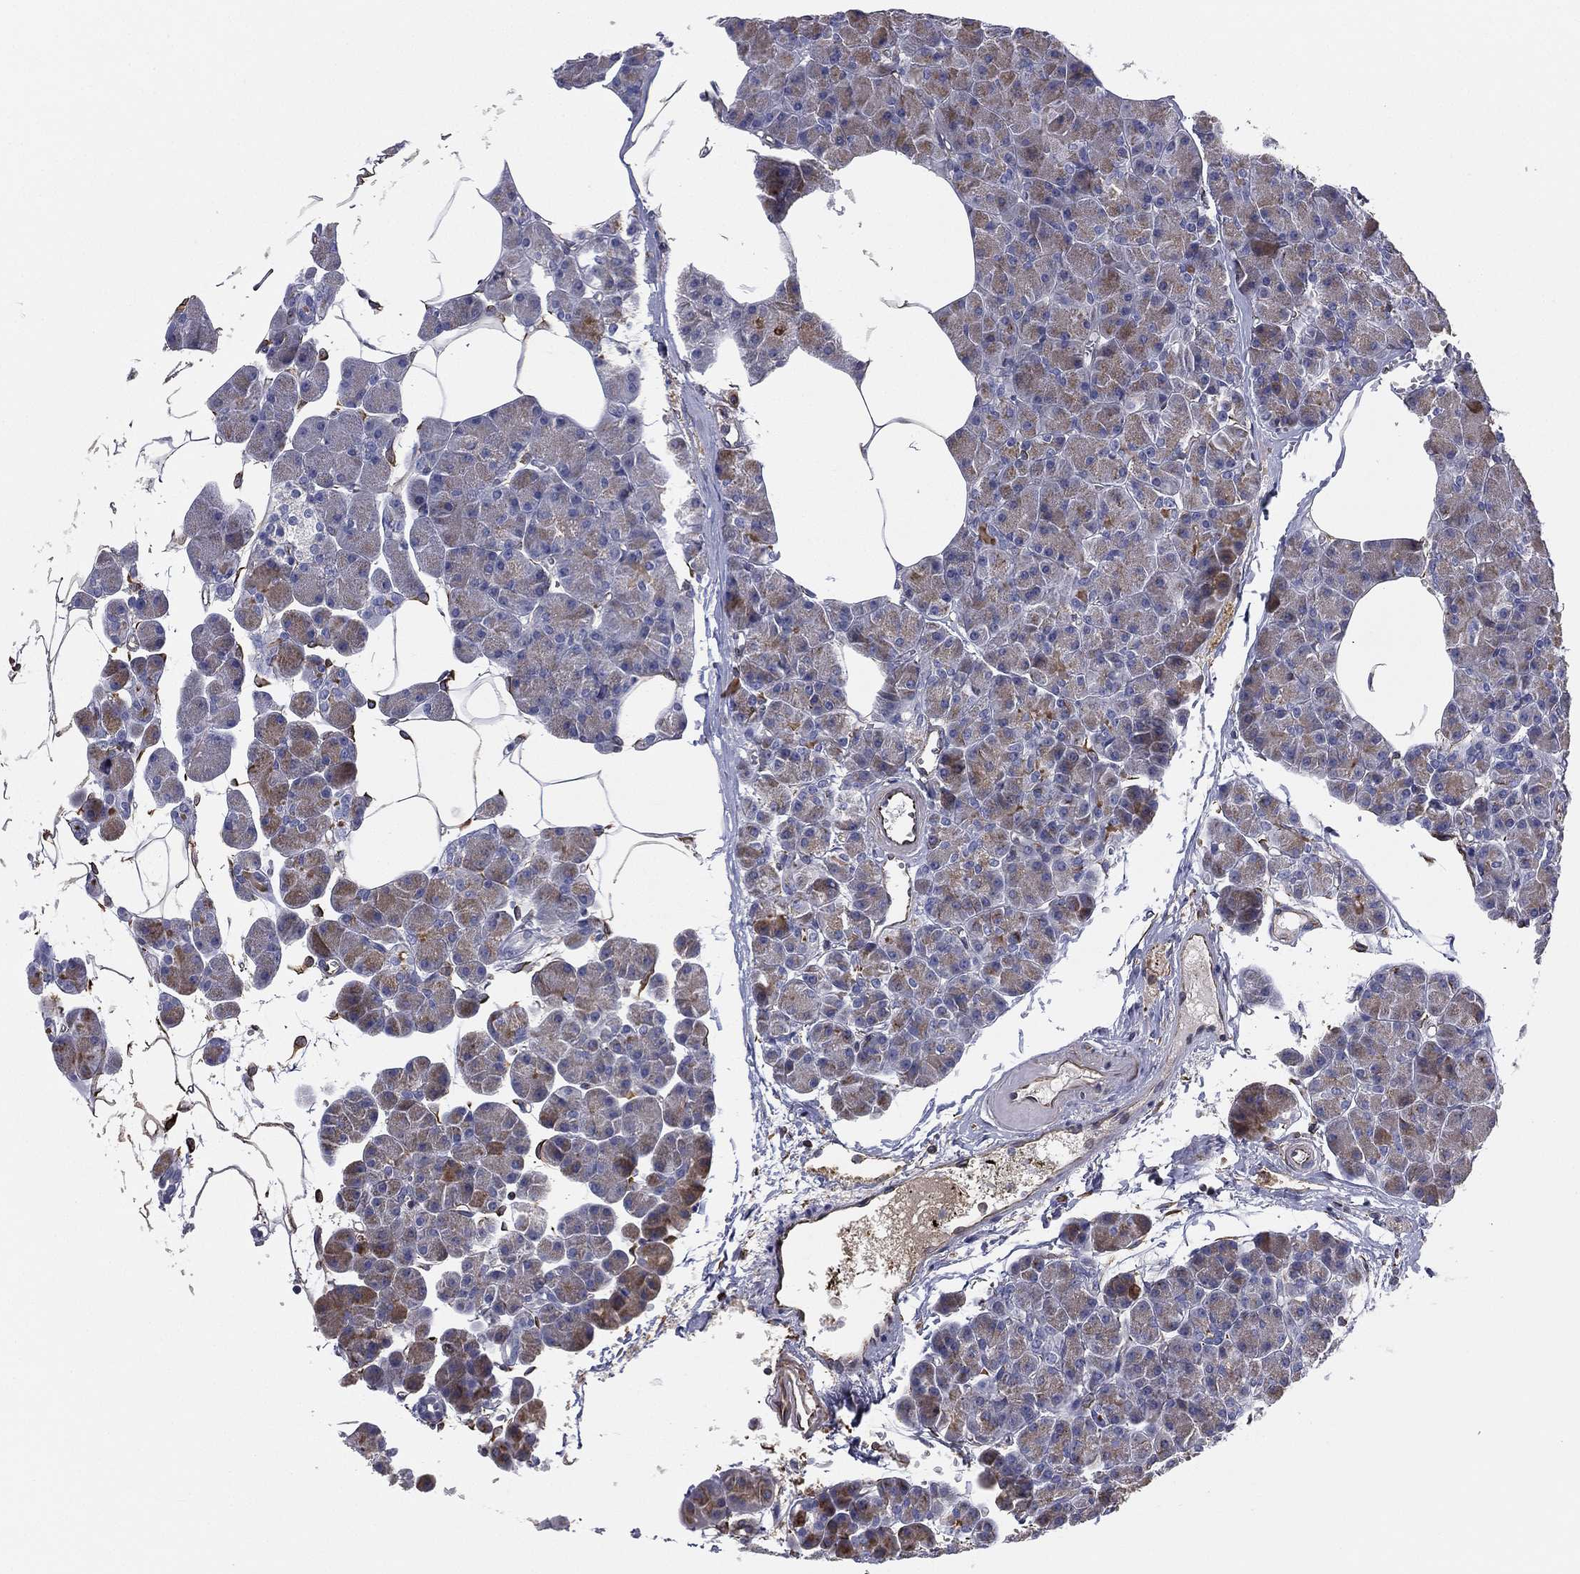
{"staining": {"intensity": "moderate", "quantity": "<25%", "location": "cytoplasmic/membranous"}, "tissue": "pancreas", "cell_type": "Exocrine glandular cells", "image_type": "normal", "snomed": [{"axis": "morphology", "description": "Normal tissue, NOS"}, {"axis": "topography", "description": "Pancreas"}], "caption": "Moderate cytoplasmic/membranous staining is present in about <25% of exocrine glandular cells in benign pancreas.", "gene": "SCUBE1", "patient": {"sex": "female", "age": 45}}